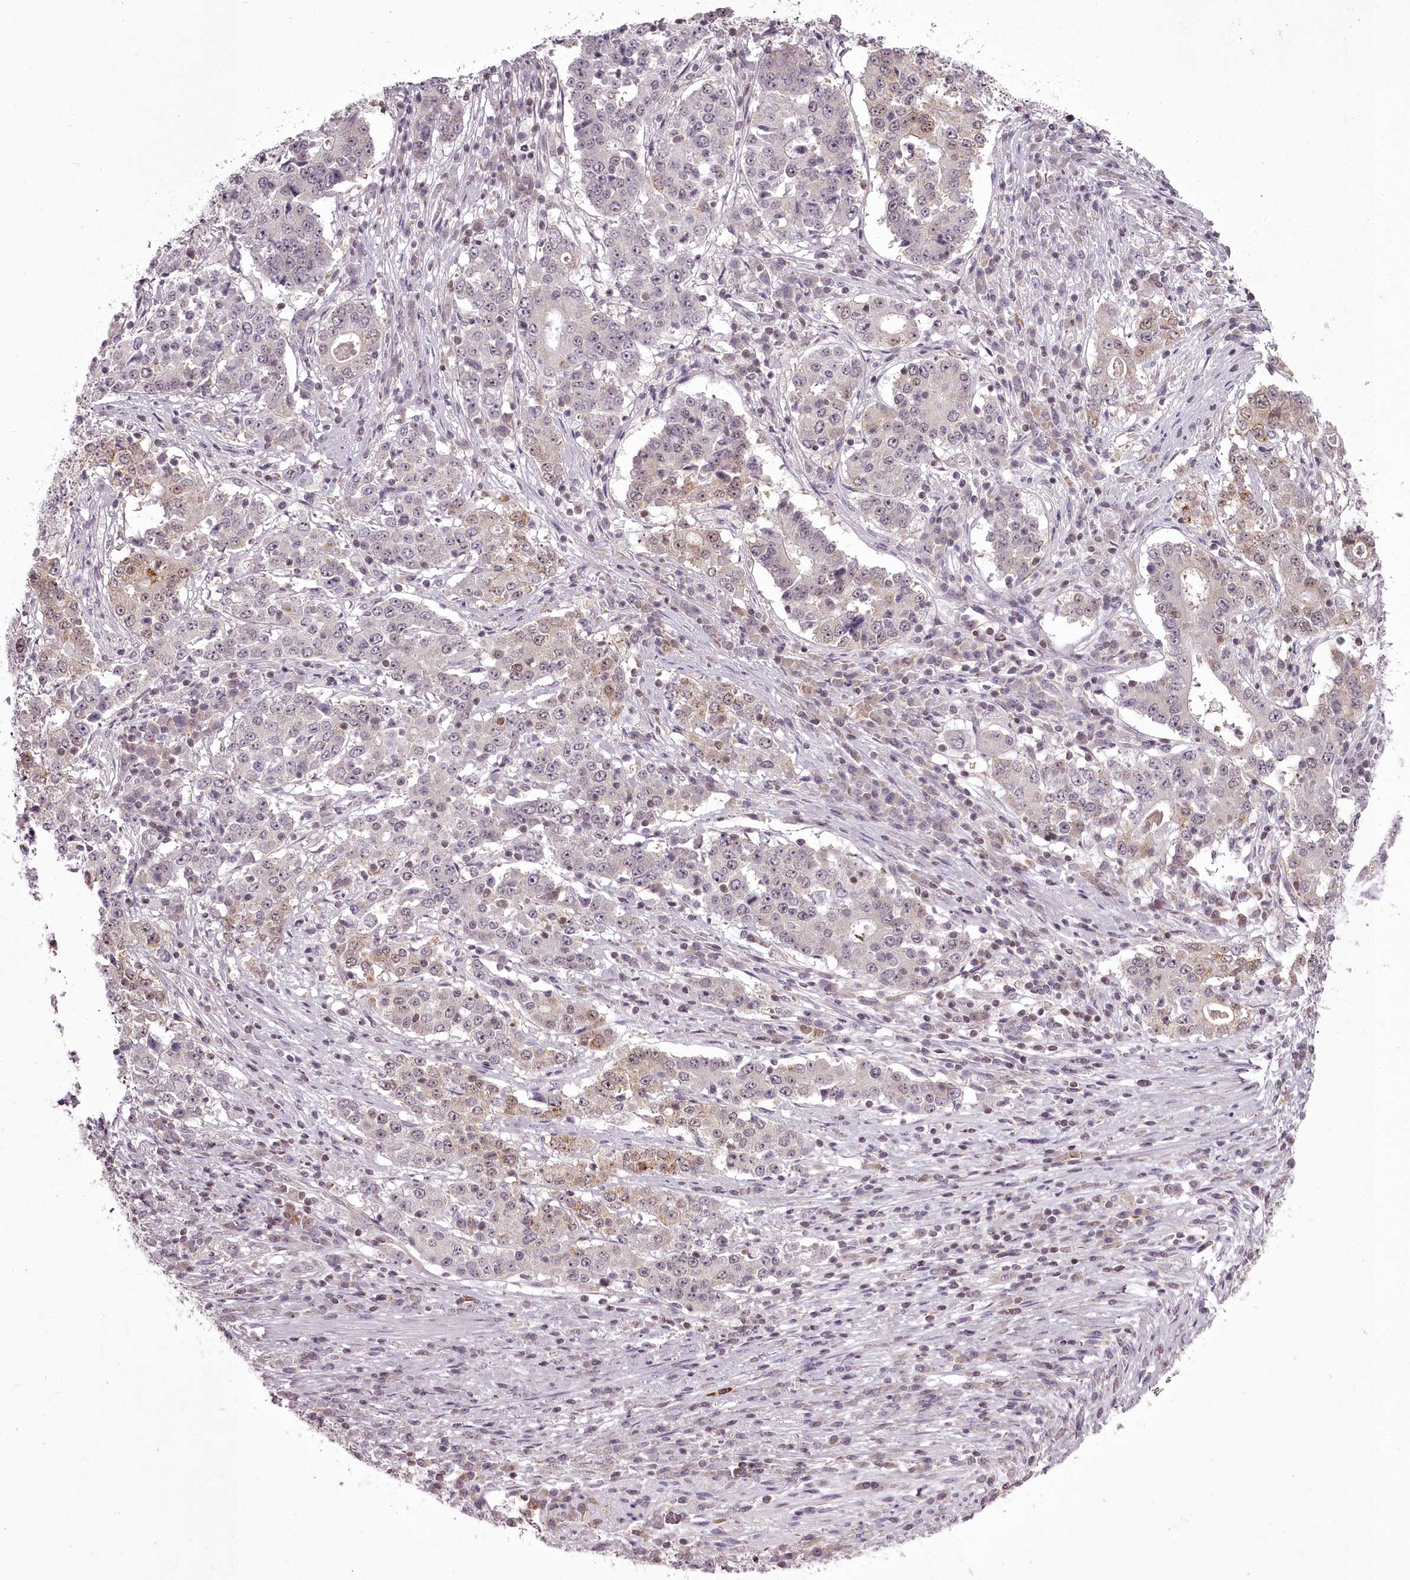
{"staining": {"intensity": "weak", "quantity": "<25%", "location": "cytoplasmic/membranous"}, "tissue": "stomach cancer", "cell_type": "Tumor cells", "image_type": "cancer", "snomed": [{"axis": "morphology", "description": "Adenocarcinoma, NOS"}, {"axis": "topography", "description": "Stomach"}], "caption": "Human adenocarcinoma (stomach) stained for a protein using immunohistochemistry reveals no expression in tumor cells.", "gene": "CHCHD2", "patient": {"sex": "male", "age": 59}}